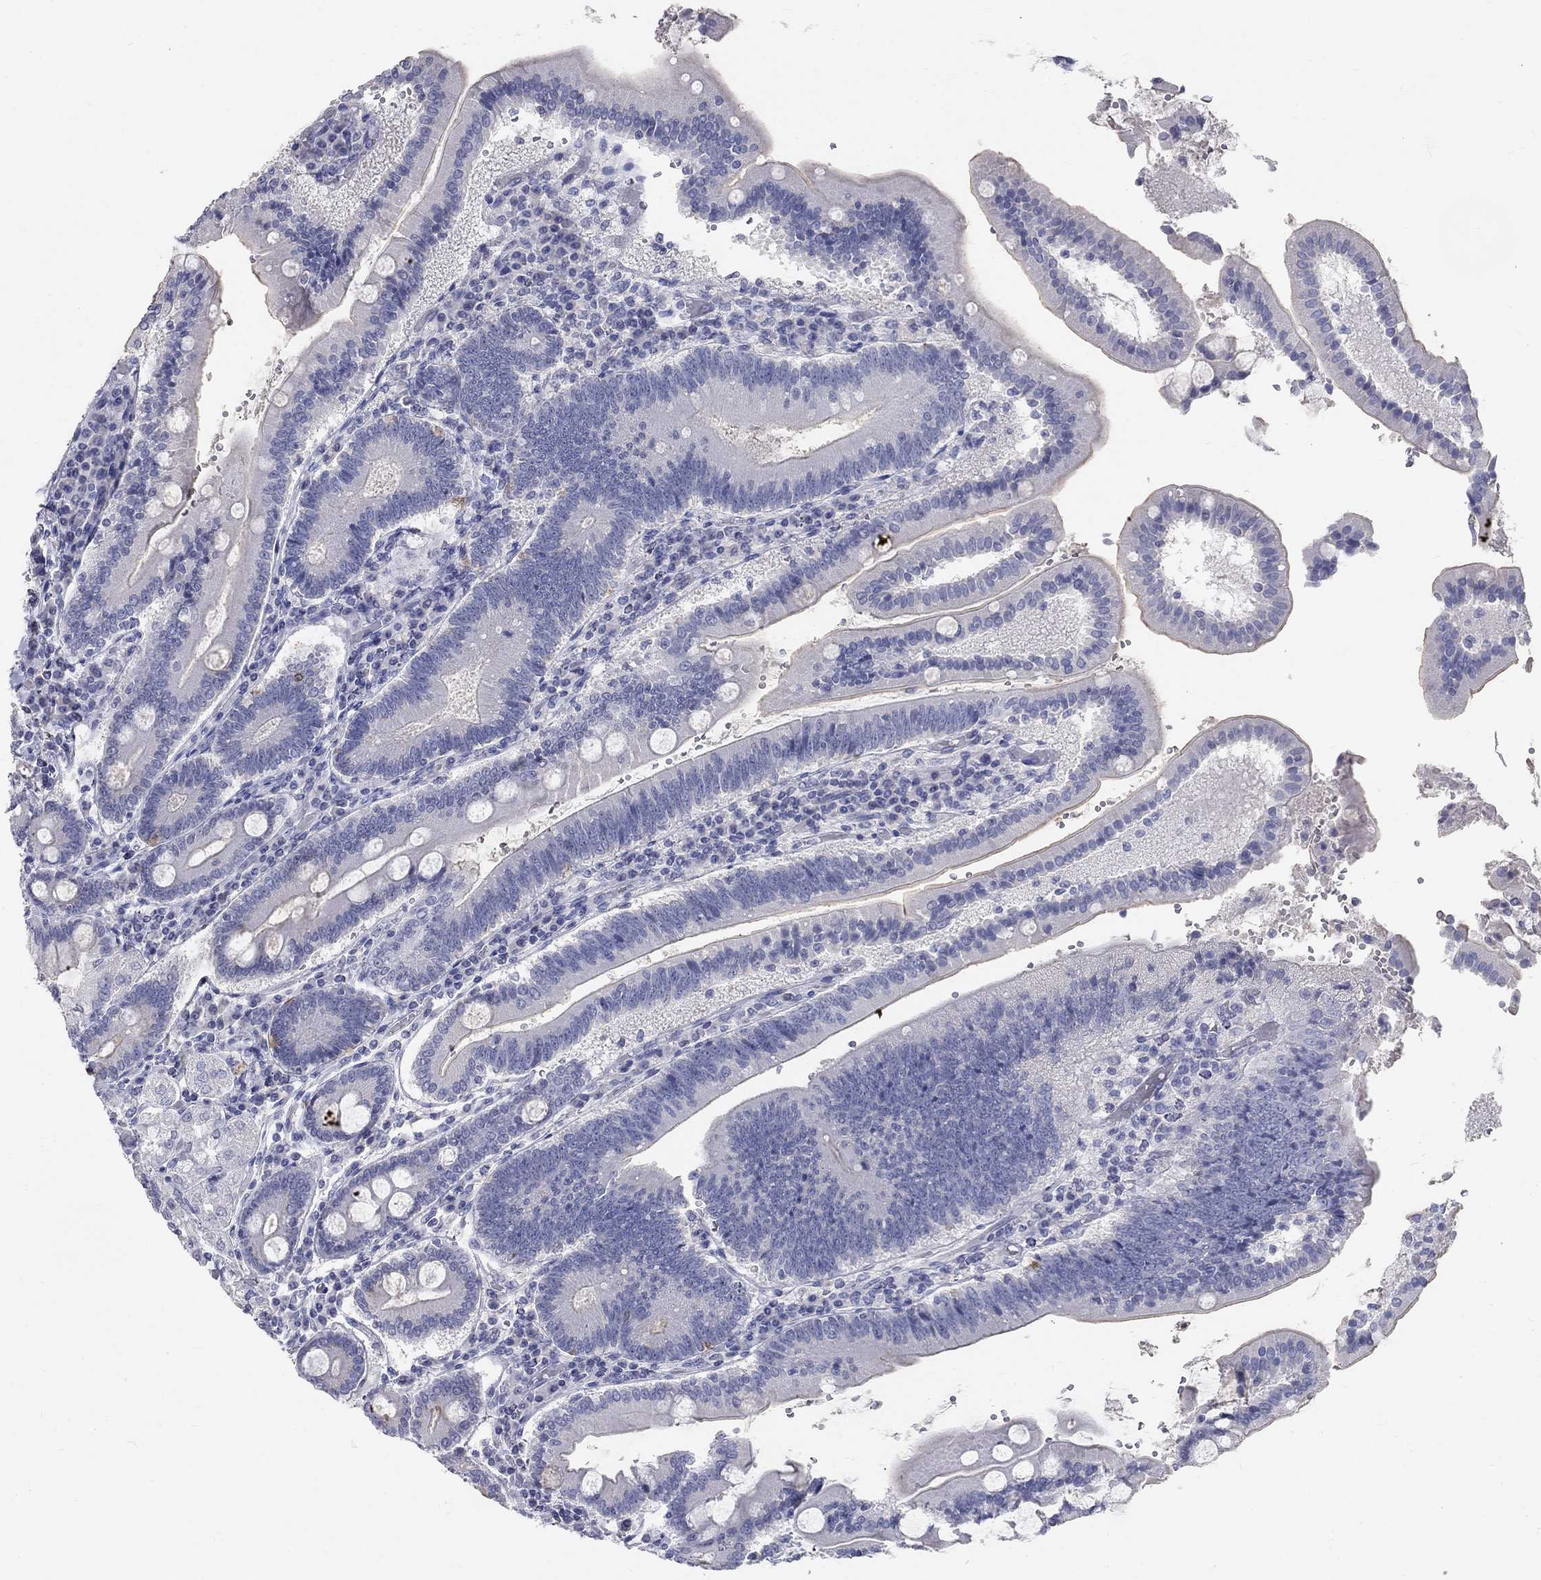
{"staining": {"intensity": "negative", "quantity": "none", "location": "none"}, "tissue": "duodenum", "cell_type": "Glandular cells", "image_type": "normal", "snomed": [{"axis": "morphology", "description": "Normal tissue, NOS"}, {"axis": "topography", "description": "Duodenum"}], "caption": "High magnification brightfield microscopy of normal duodenum stained with DAB (brown) and counterstained with hematoxylin (blue): glandular cells show no significant positivity.", "gene": "PTH1R", "patient": {"sex": "female", "age": 62}}